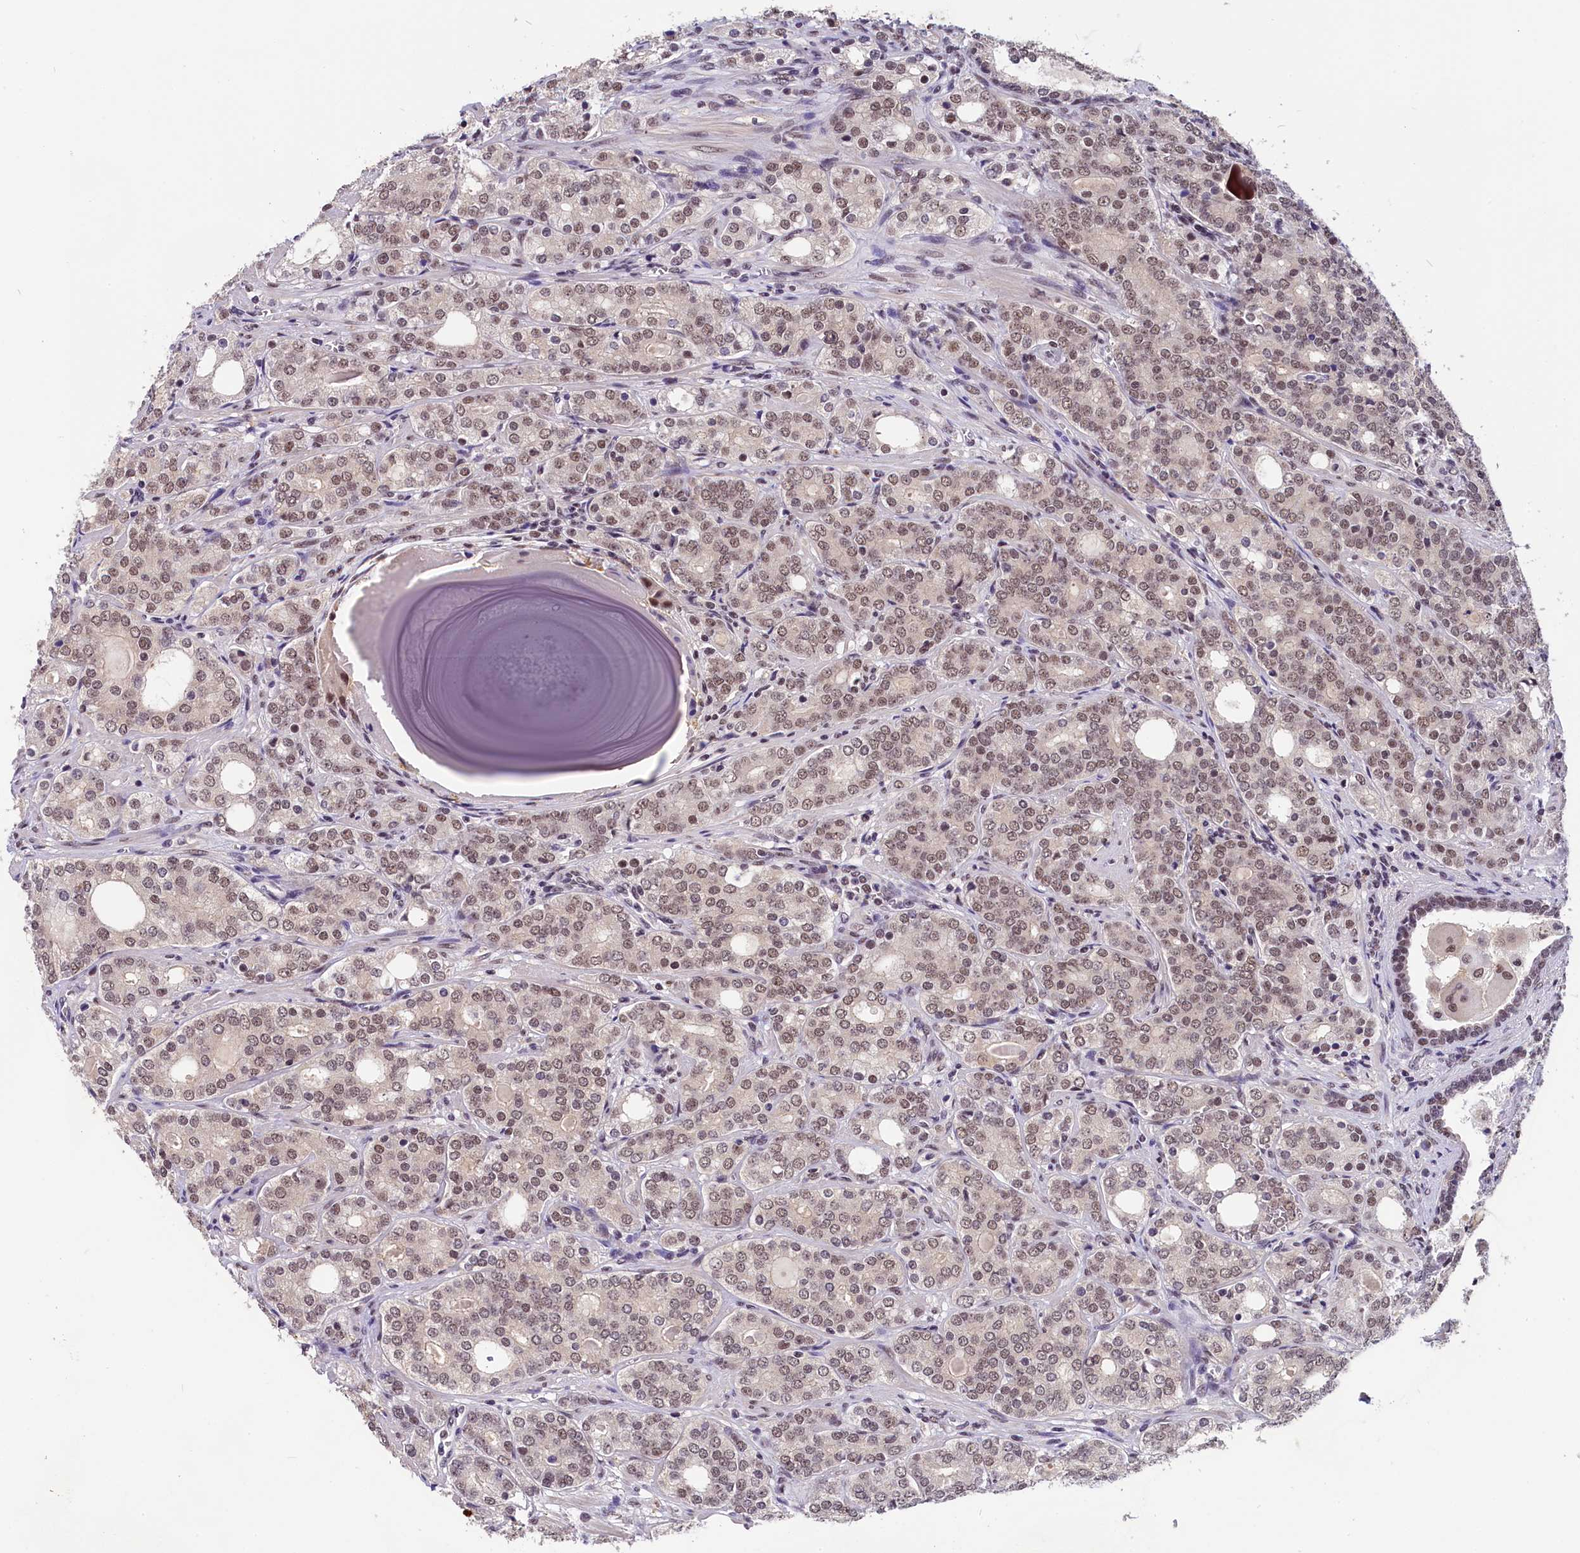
{"staining": {"intensity": "moderate", "quantity": ">75%", "location": "nuclear"}, "tissue": "prostate cancer", "cell_type": "Tumor cells", "image_type": "cancer", "snomed": [{"axis": "morphology", "description": "Adenocarcinoma, High grade"}, {"axis": "topography", "description": "Prostate"}], "caption": "Prostate cancer was stained to show a protein in brown. There is medium levels of moderate nuclear expression in about >75% of tumor cells.", "gene": "ZC3H4", "patient": {"sex": "male", "age": 64}}